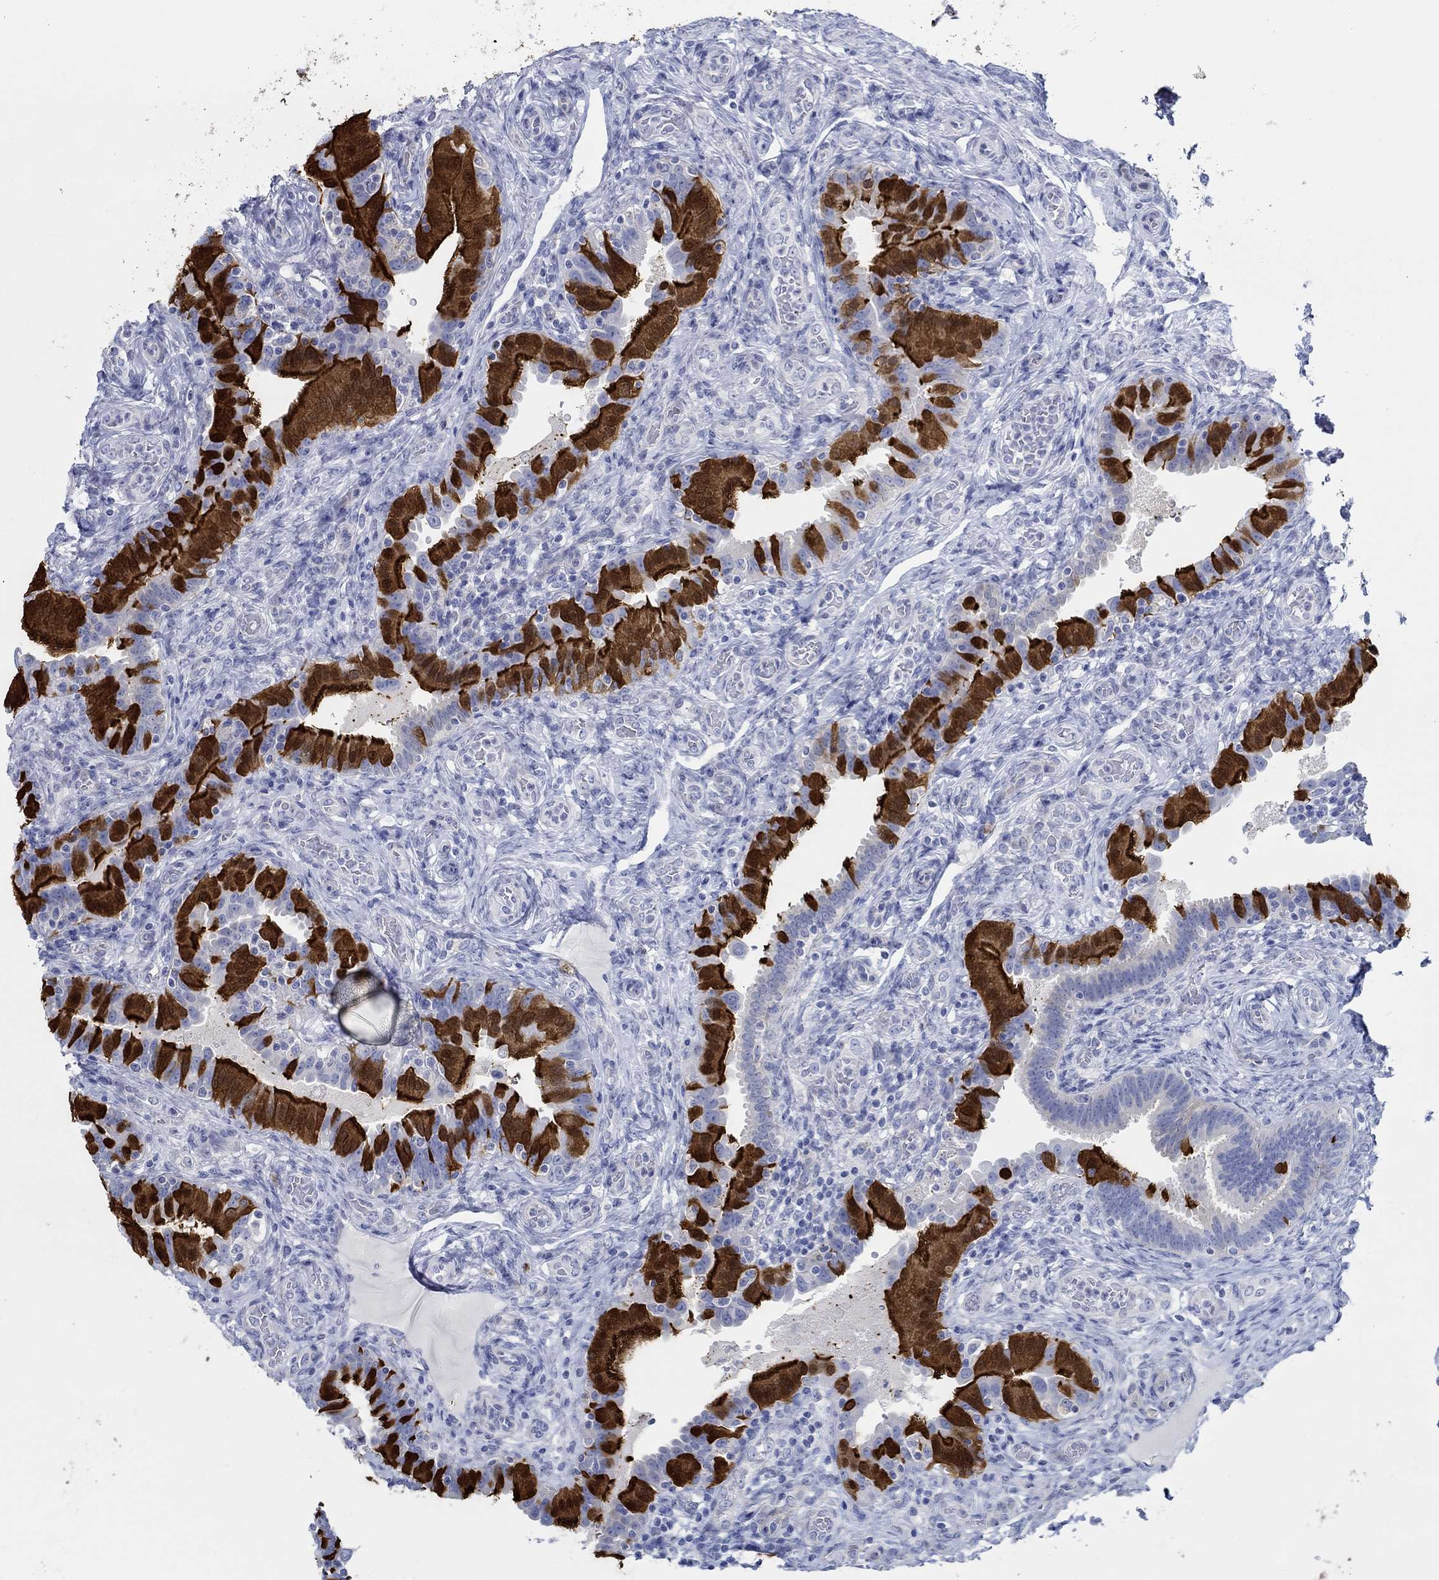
{"staining": {"intensity": "strong", "quantity": "25%-75%", "location": "cytoplasmic/membranous"}, "tissue": "fallopian tube", "cell_type": "Glandular cells", "image_type": "normal", "snomed": [{"axis": "morphology", "description": "Normal tissue, NOS"}, {"axis": "topography", "description": "Fallopian tube"}, {"axis": "topography", "description": "Ovary"}], "caption": "Strong cytoplasmic/membranous staining is identified in approximately 25%-75% of glandular cells in benign fallopian tube. The staining is performed using DAB (3,3'-diaminobenzidine) brown chromogen to label protein expression. The nuclei are counter-stained blue using hematoxylin.", "gene": "IGFBP6", "patient": {"sex": "female", "age": 41}}